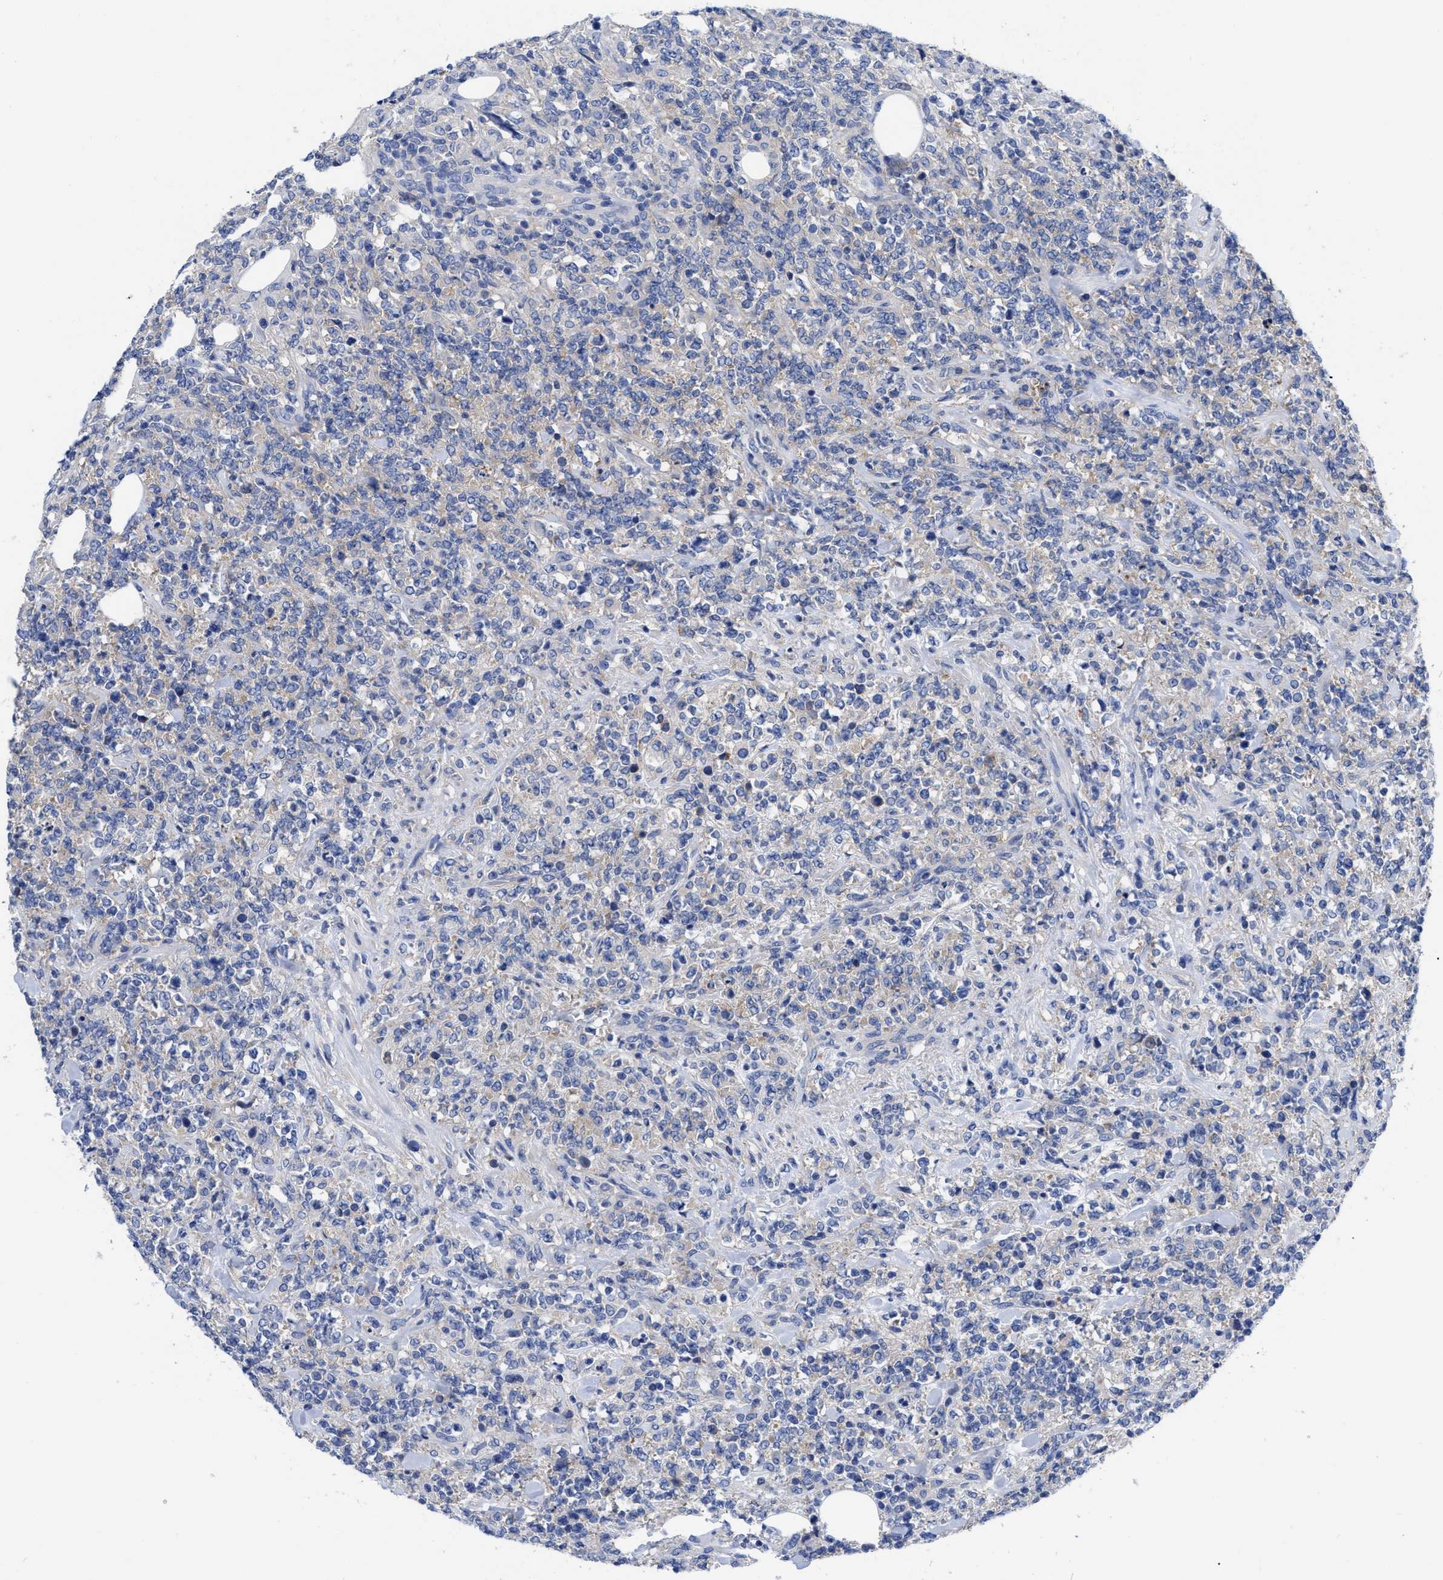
{"staining": {"intensity": "weak", "quantity": "<25%", "location": "cytoplasmic/membranous"}, "tissue": "lymphoma", "cell_type": "Tumor cells", "image_type": "cancer", "snomed": [{"axis": "morphology", "description": "Malignant lymphoma, non-Hodgkin's type, High grade"}, {"axis": "topography", "description": "Soft tissue"}], "caption": "This image is of malignant lymphoma, non-Hodgkin's type (high-grade) stained with immunohistochemistry to label a protein in brown with the nuclei are counter-stained blue. There is no staining in tumor cells.", "gene": "RBKS", "patient": {"sex": "male", "age": 18}}